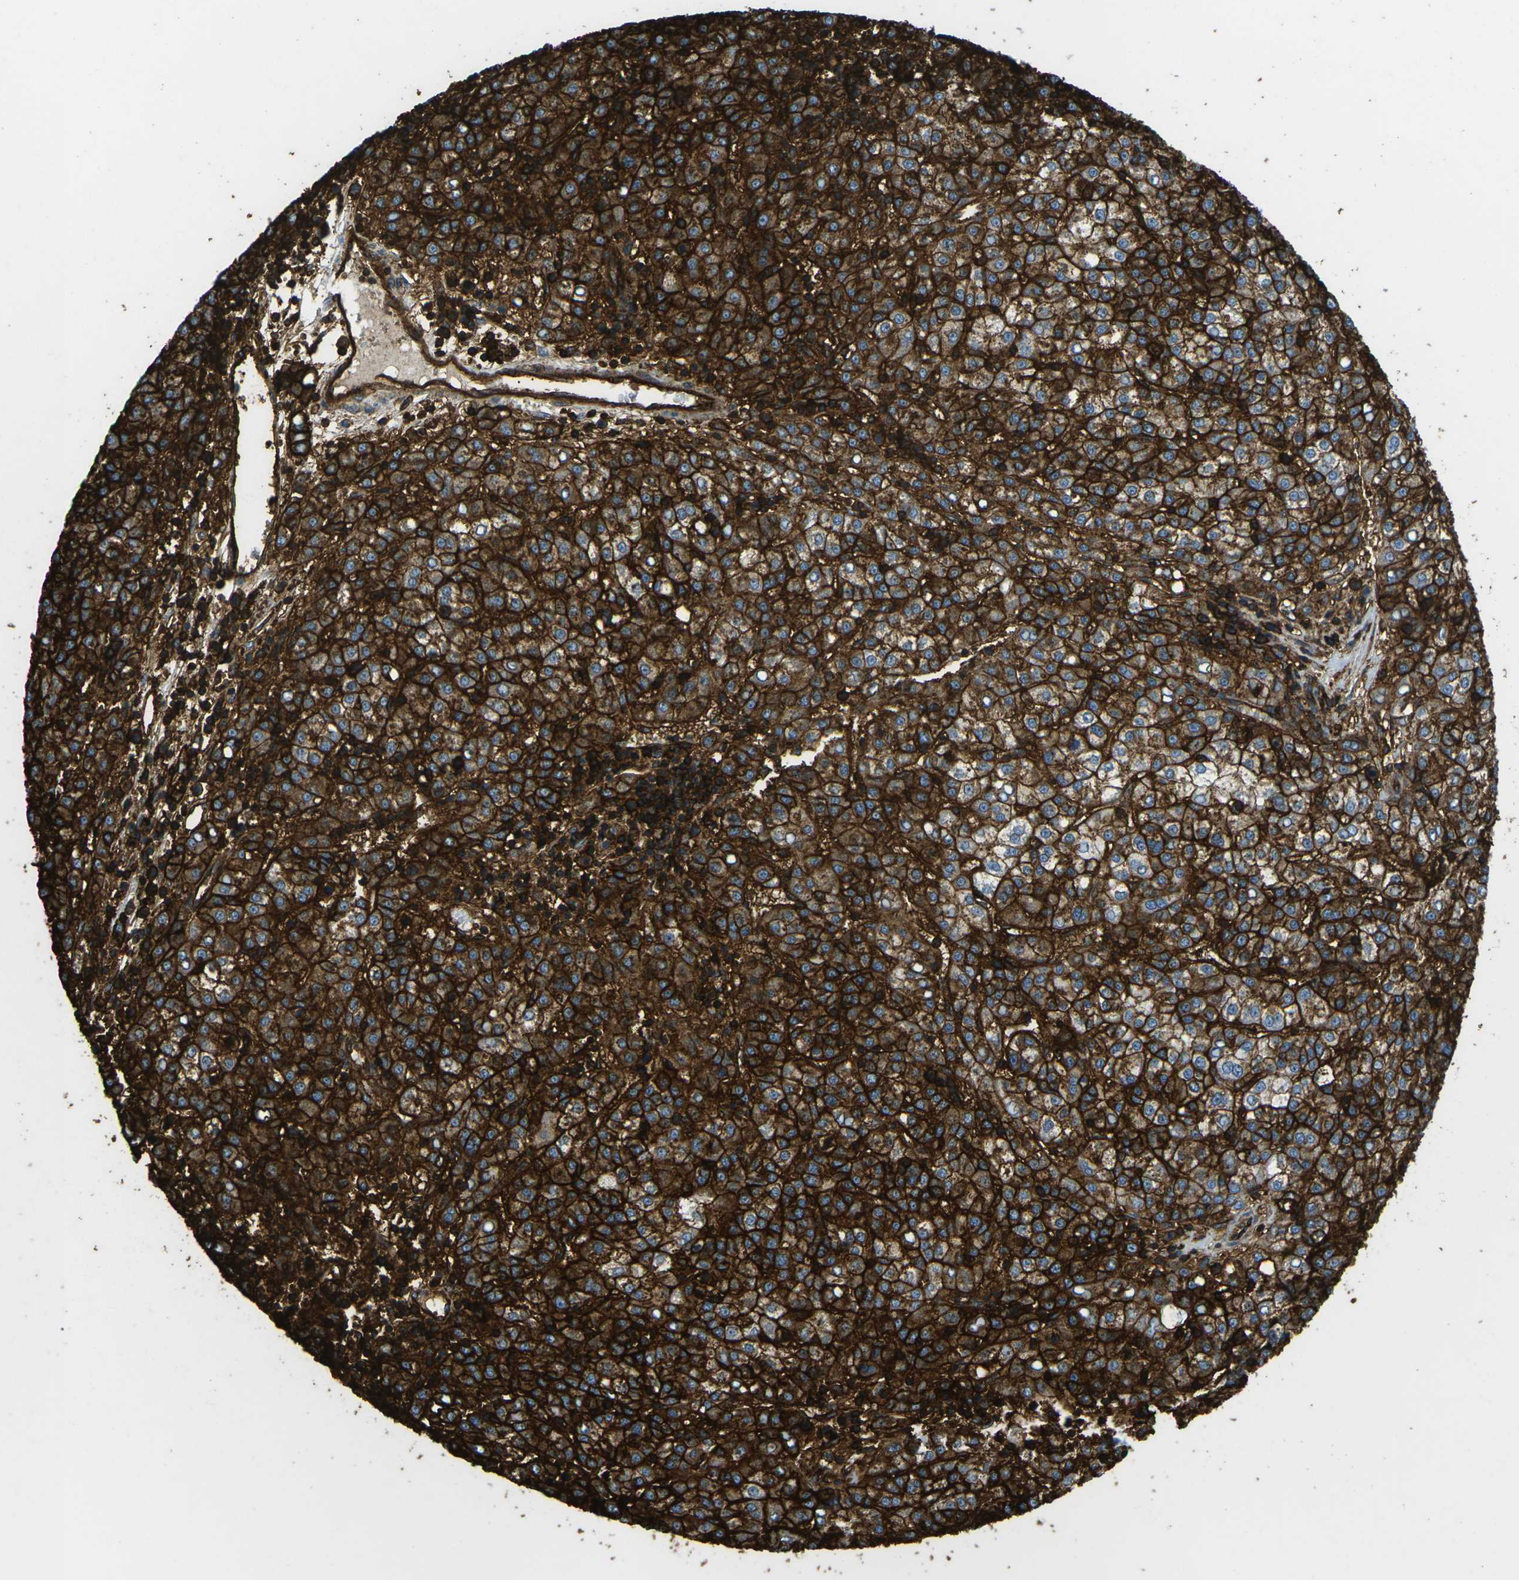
{"staining": {"intensity": "strong", "quantity": ">75%", "location": "cytoplasmic/membranous"}, "tissue": "liver cancer", "cell_type": "Tumor cells", "image_type": "cancer", "snomed": [{"axis": "morphology", "description": "Carcinoma, Hepatocellular, NOS"}, {"axis": "topography", "description": "Liver"}], "caption": "Strong cytoplasmic/membranous expression is present in approximately >75% of tumor cells in liver cancer. Ihc stains the protein in brown and the nuclei are stained blue.", "gene": "HLA-B", "patient": {"sex": "female", "age": 58}}